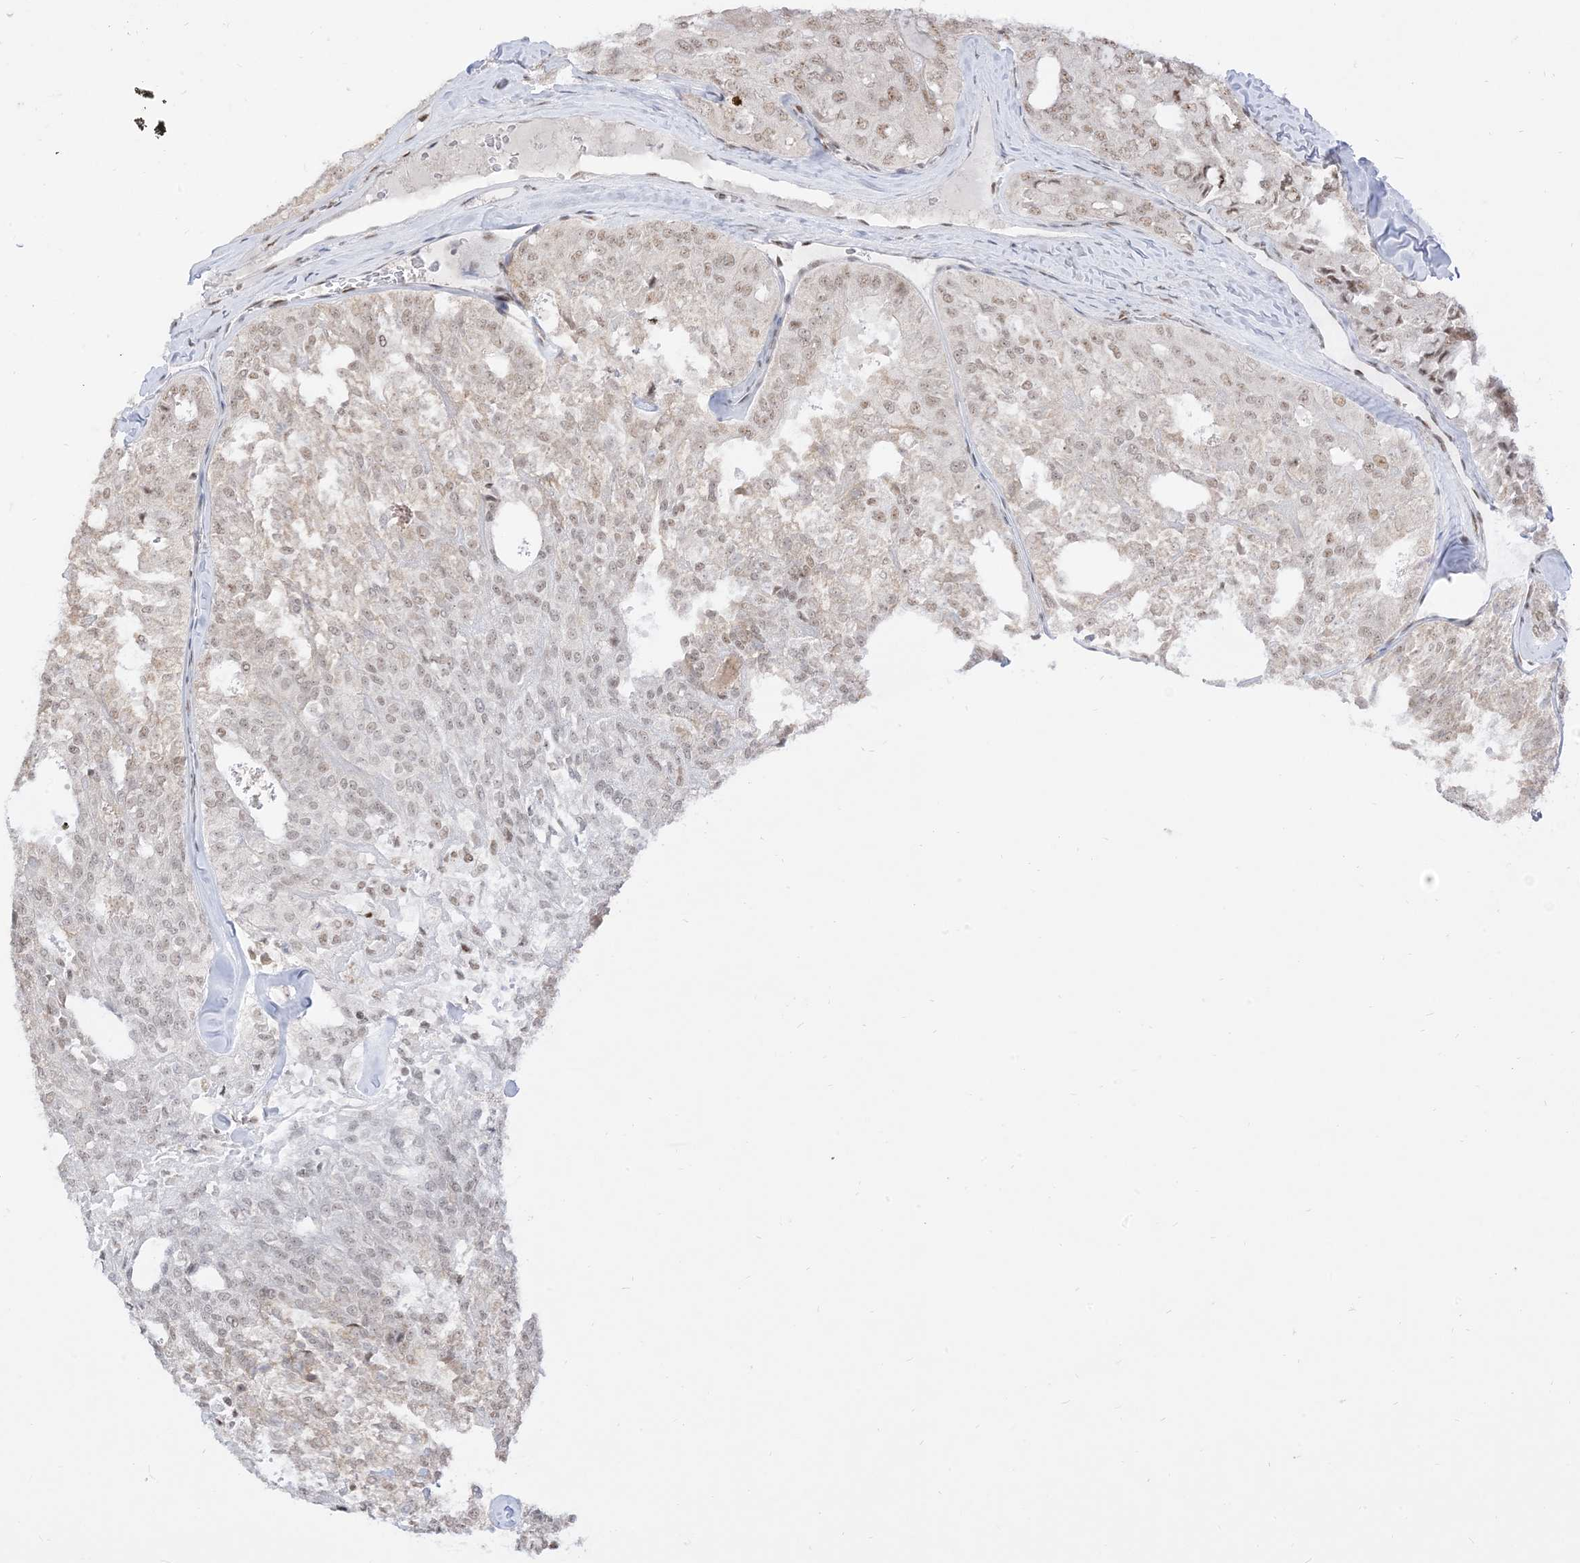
{"staining": {"intensity": "weak", "quantity": ">75%", "location": "nuclear"}, "tissue": "thyroid cancer", "cell_type": "Tumor cells", "image_type": "cancer", "snomed": [{"axis": "morphology", "description": "Follicular adenoma carcinoma, NOS"}, {"axis": "topography", "description": "Thyroid gland"}], "caption": "Brown immunohistochemical staining in human thyroid cancer (follicular adenoma carcinoma) exhibits weak nuclear expression in approximately >75% of tumor cells. (brown staining indicates protein expression, while blue staining denotes nuclei).", "gene": "ARGLU1", "patient": {"sex": "male", "age": 75}}